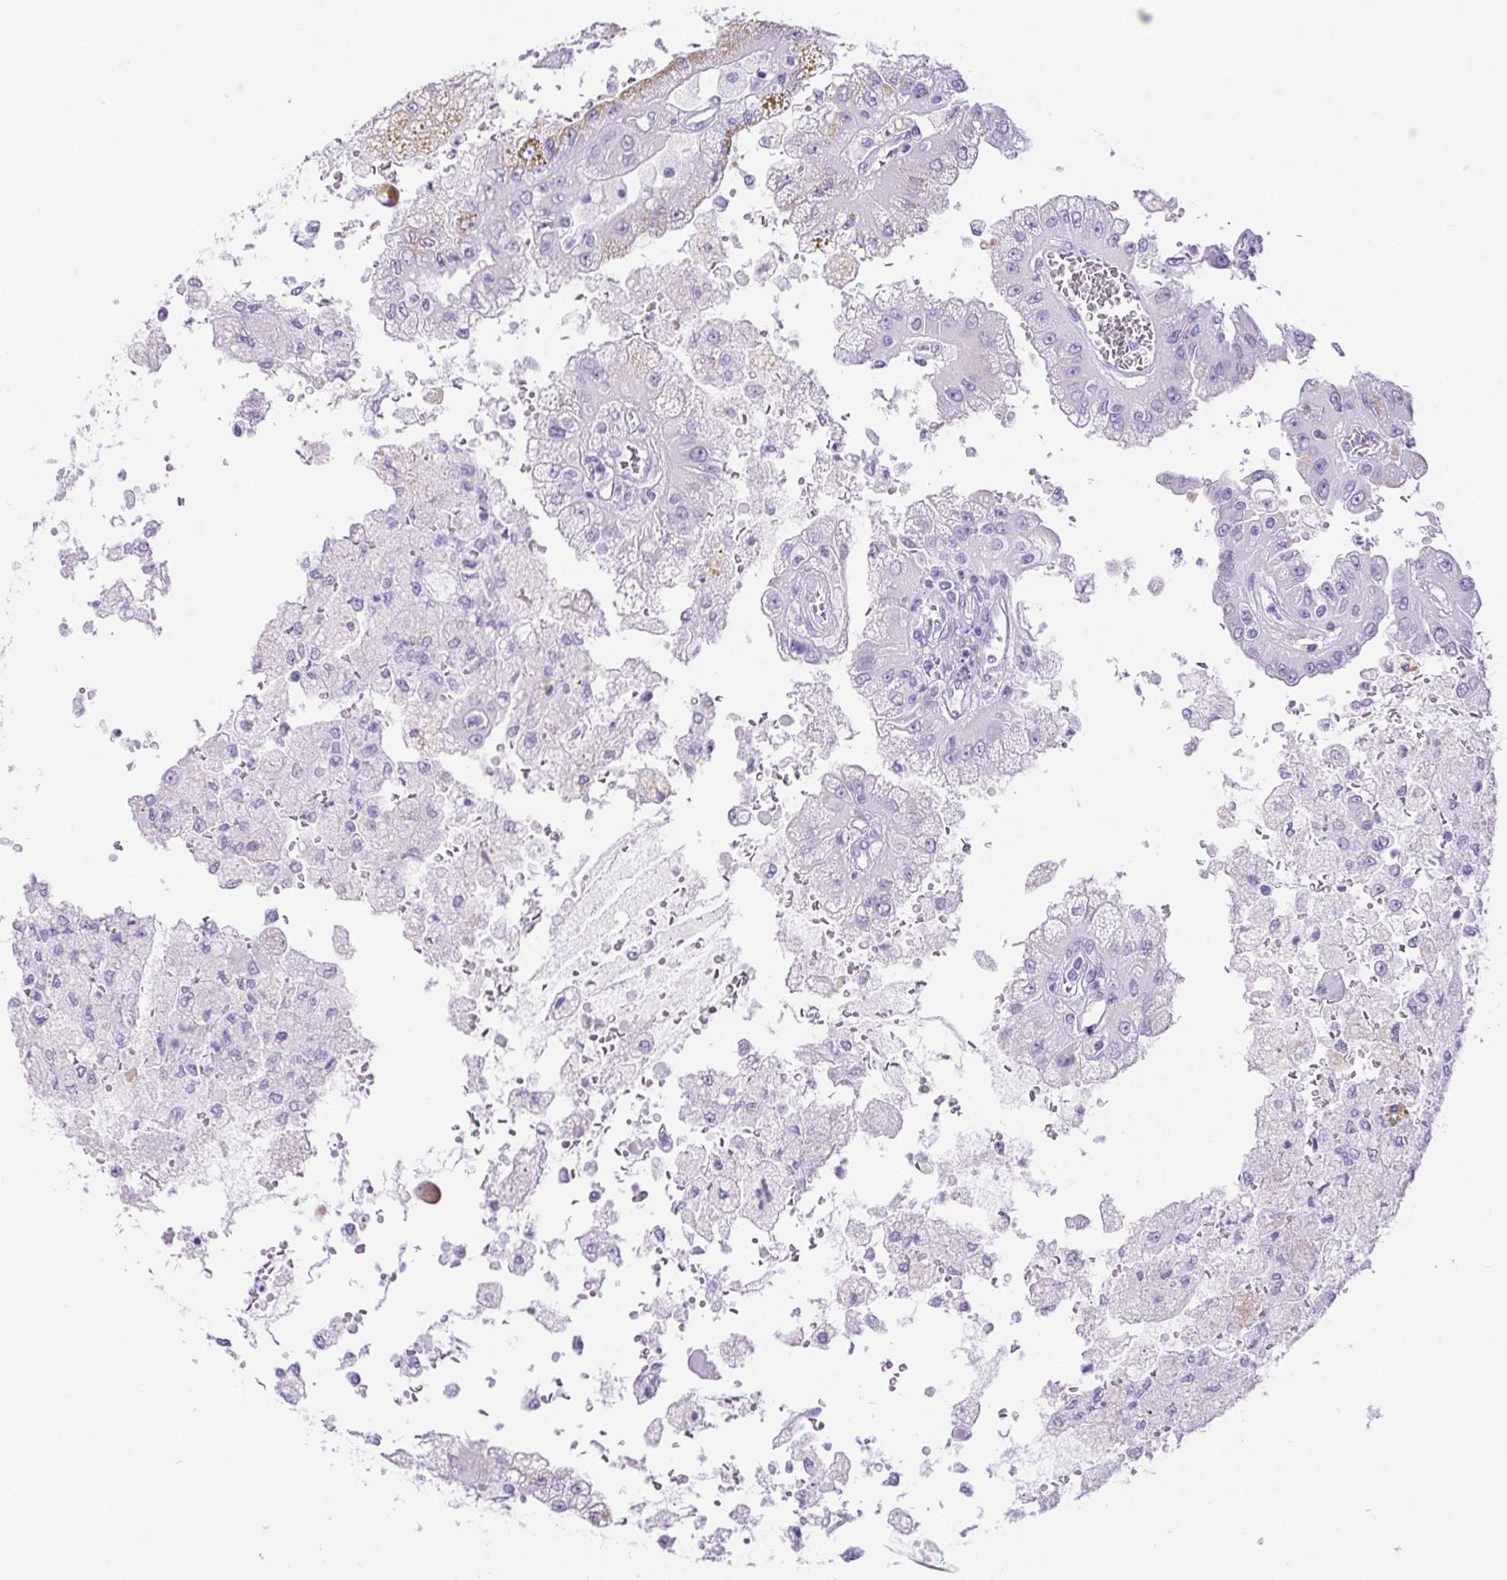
{"staining": {"intensity": "negative", "quantity": "none", "location": "none"}, "tissue": "renal cancer", "cell_type": "Tumor cells", "image_type": "cancer", "snomed": [{"axis": "morphology", "description": "Adenocarcinoma, NOS"}, {"axis": "topography", "description": "Kidney"}], "caption": "The histopathology image demonstrates no significant positivity in tumor cells of adenocarcinoma (renal).", "gene": "ERP27", "patient": {"sex": "male", "age": 58}}